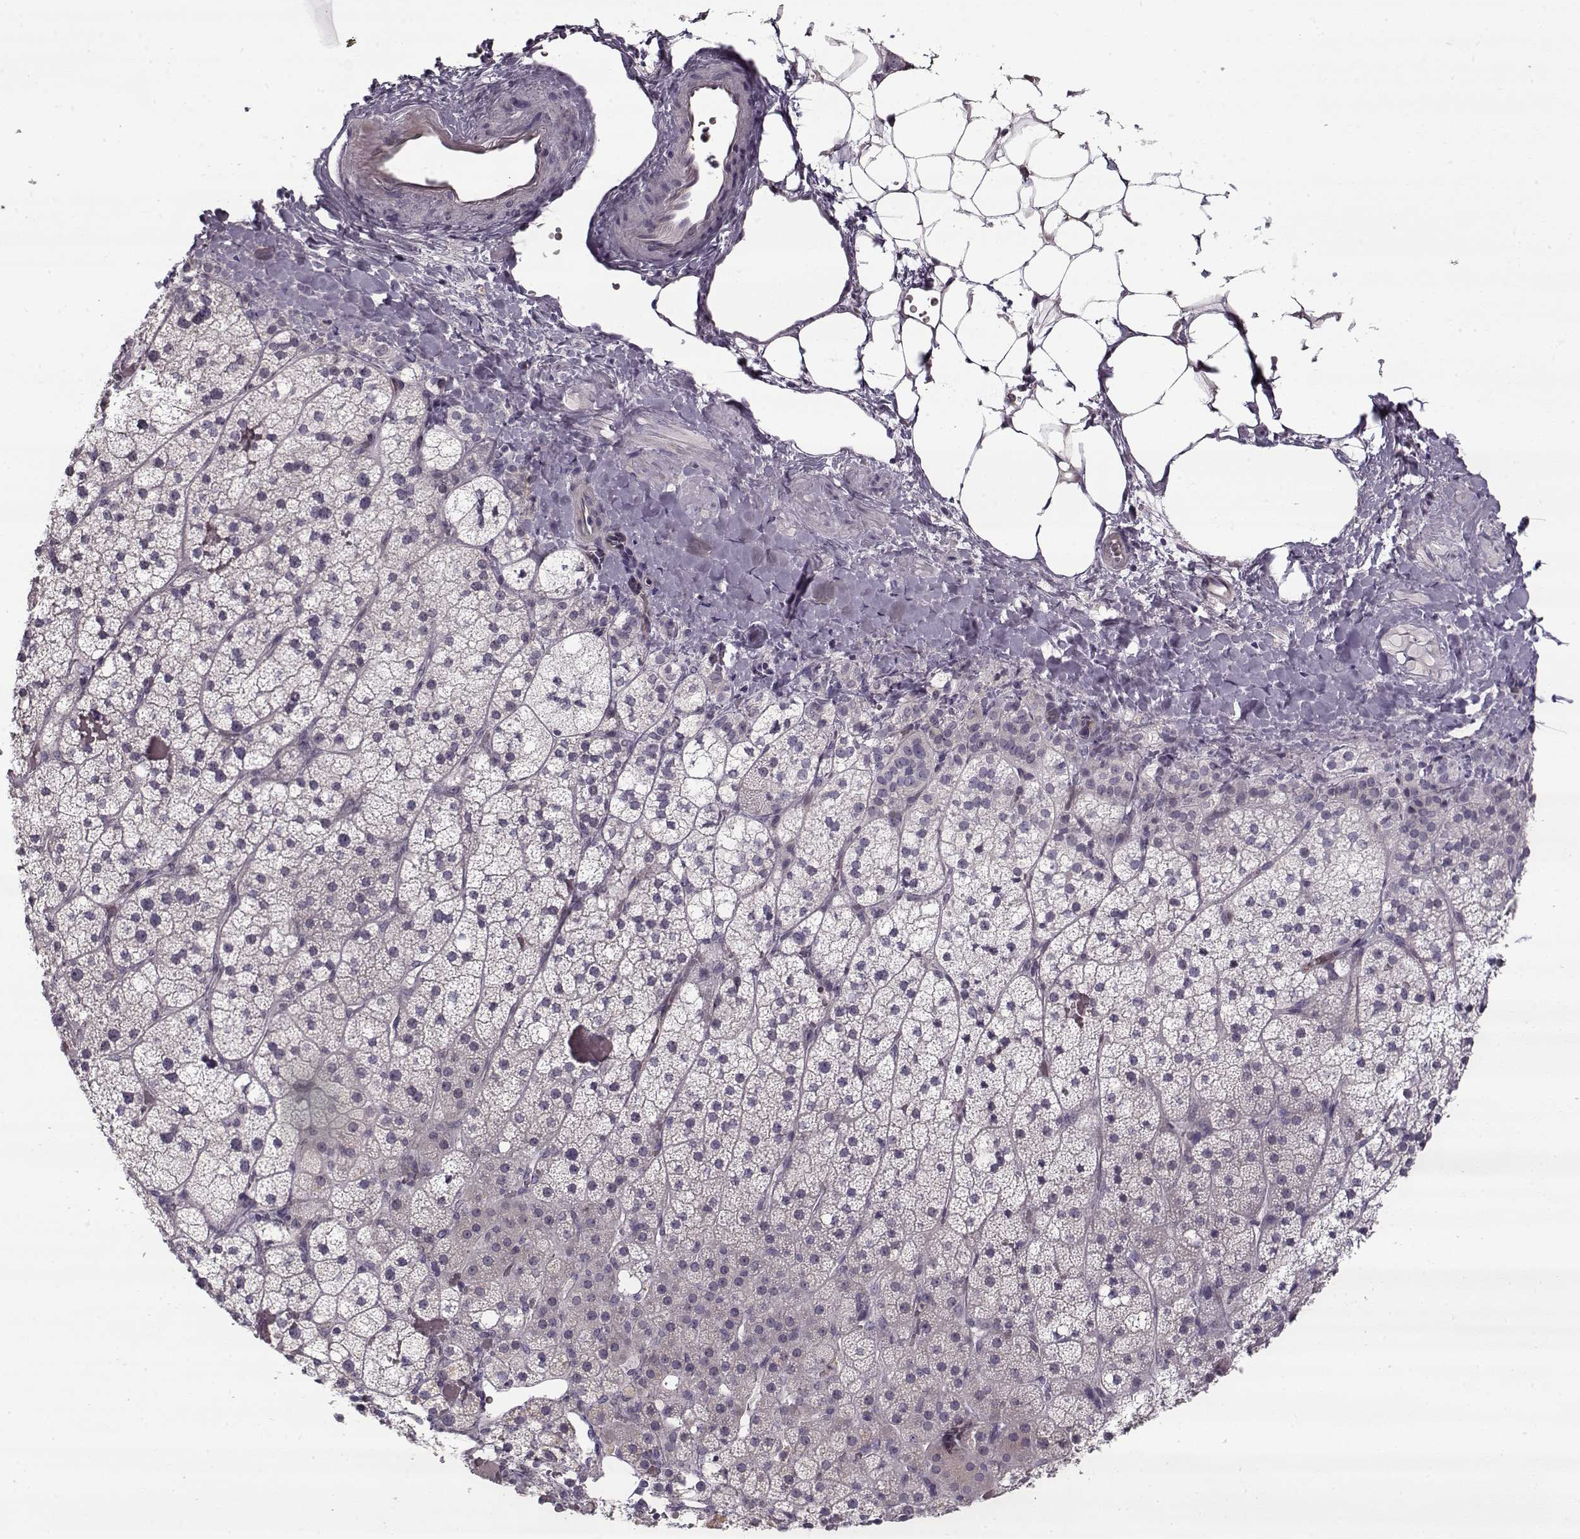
{"staining": {"intensity": "strong", "quantity": "25%-75%", "location": "cytoplasmic/membranous"}, "tissue": "adrenal gland", "cell_type": "Glandular cells", "image_type": "normal", "snomed": [{"axis": "morphology", "description": "Normal tissue, NOS"}, {"axis": "topography", "description": "Adrenal gland"}], "caption": "Immunohistochemistry (IHC) micrograph of benign adrenal gland: human adrenal gland stained using immunohistochemistry (IHC) exhibits high levels of strong protein expression localized specifically in the cytoplasmic/membranous of glandular cells, appearing as a cytoplasmic/membranous brown color.", "gene": "PNMT", "patient": {"sex": "male", "age": 53}}